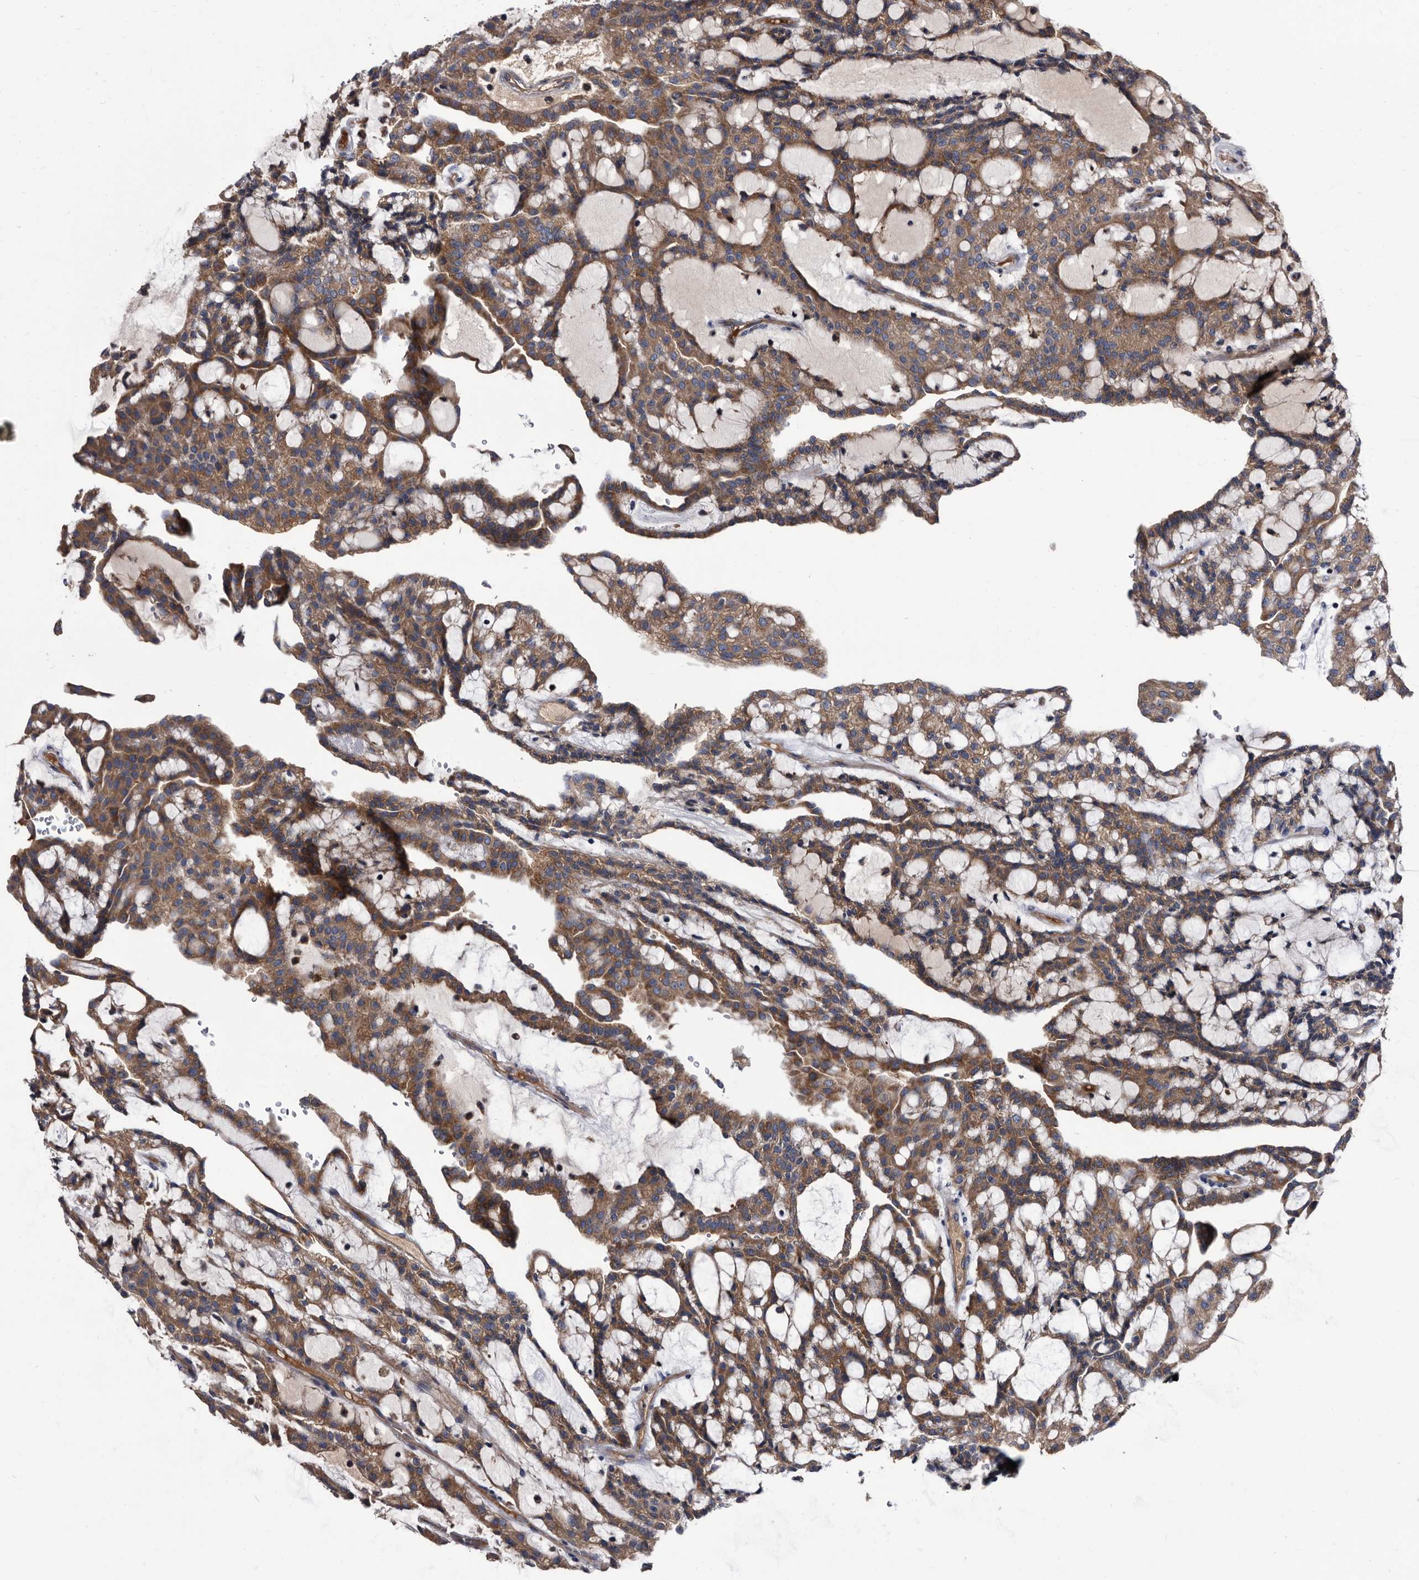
{"staining": {"intensity": "moderate", "quantity": ">75%", "location": "cytoplasmic/membranous"}, "tissue": "renal cancer", "cell_type": "Tumor cells", "image_type": "cancer", "snomed": [{"axis": "morphology", "description": "Adenocarcinoma, NOS"}, {"axis": "topography", "description": "Kidney"}], "caption": "Immunohistochemical staining of renal cancer exhibits moderate cytoplasmic/membranous protein staining in approximately >75% of tumor cells.", "gene": "DTNBP1", "patient": {"sex": "male", "age": 63}}